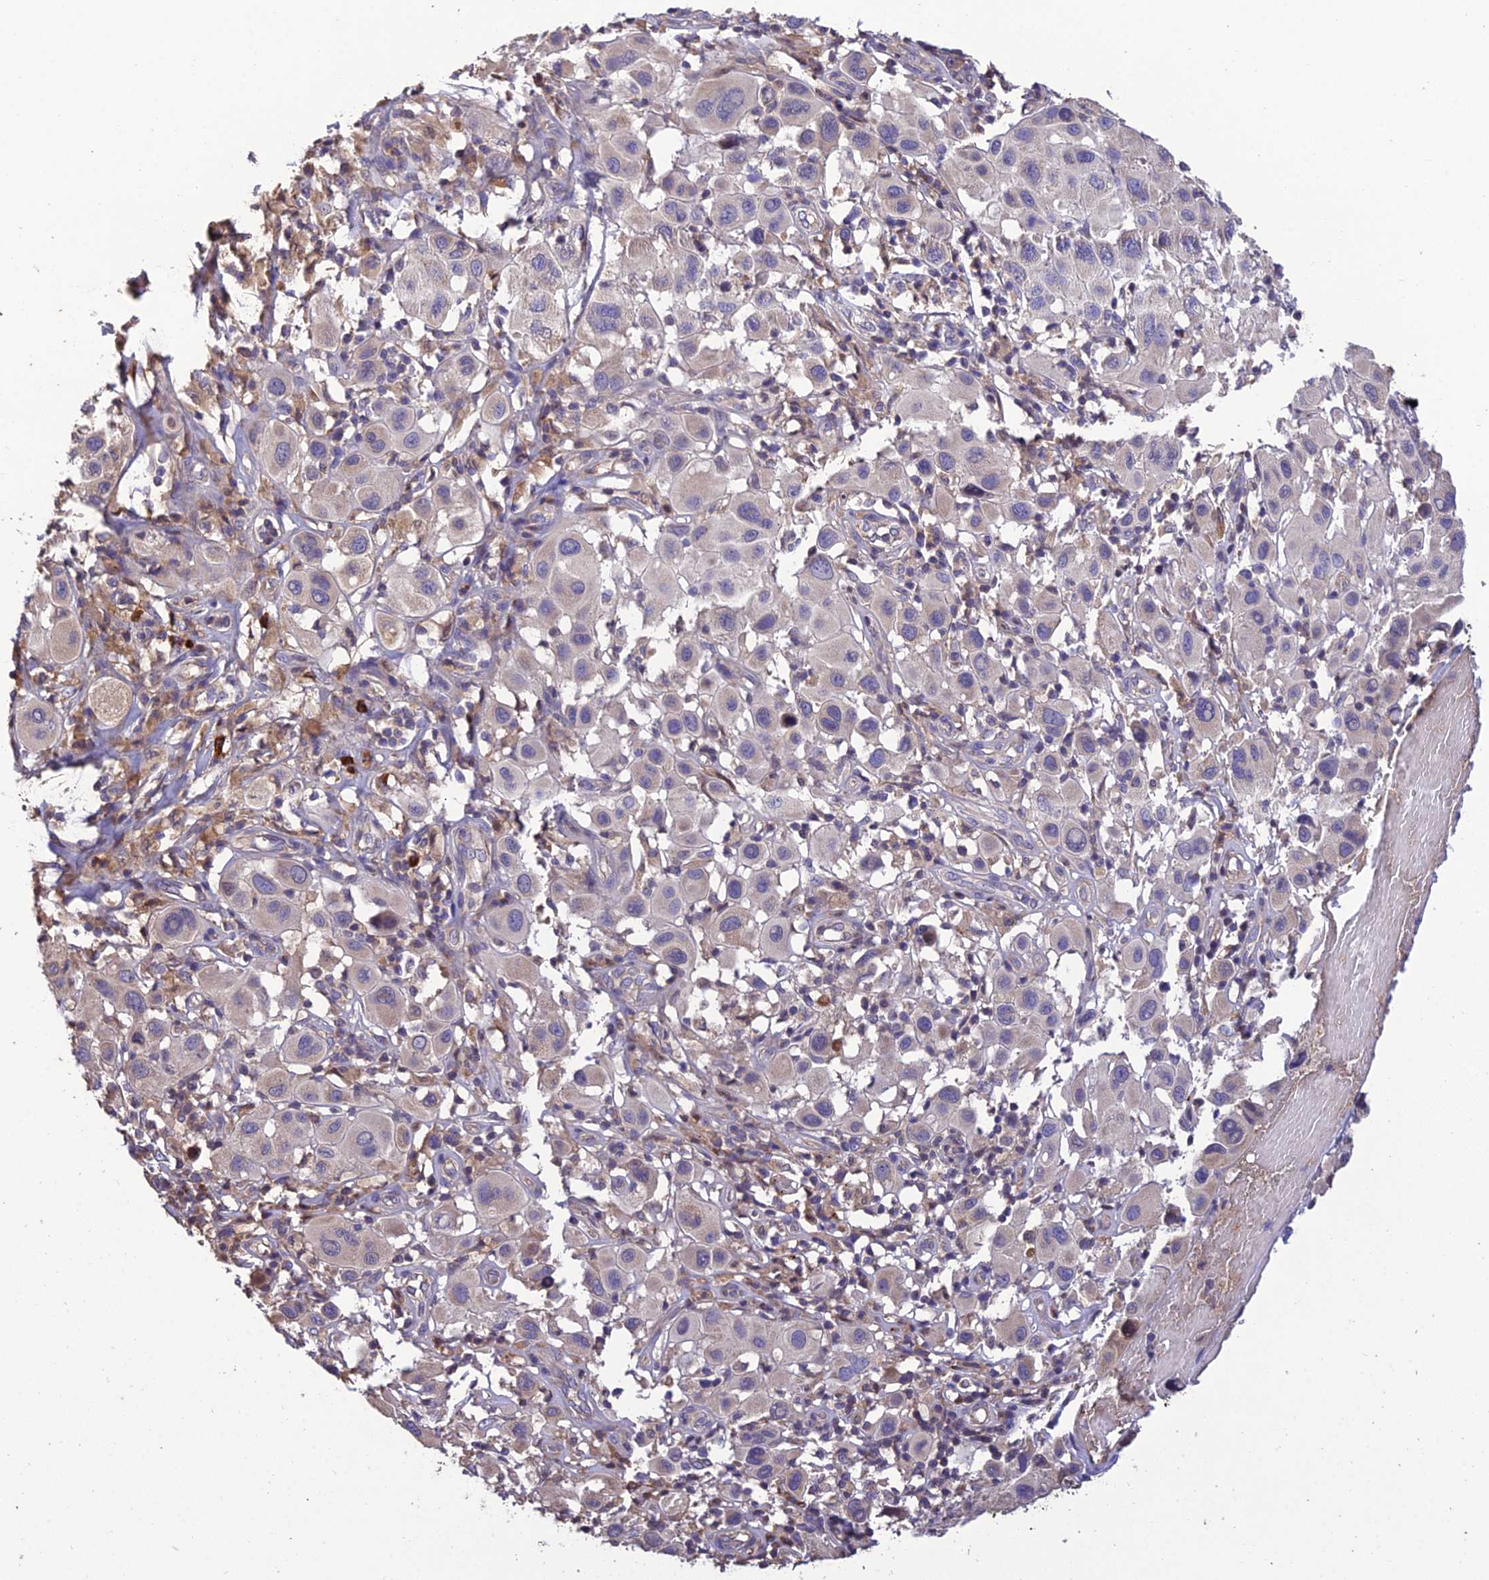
{"staining": {"intensity": "weak", "quantity": "<25%", "location": "cytoplasmic/membranous"}, "tissue": "melanoma", "cell_type": "Tumor cells", "image_type": "cancer", "snomed": [{"axis": "morphology", "description": "Malignant melanoma, Metastatic site"}, {"axis": "topography", "description": "Skin"}], "caption": "An IHC image of malignant melanoma (metastatic site) is shown. There is no staining in tumor cells of malignant melanoma (metastatic site).", "gene": "MIOS", "patient": {"sex": "male", "age": 41}}